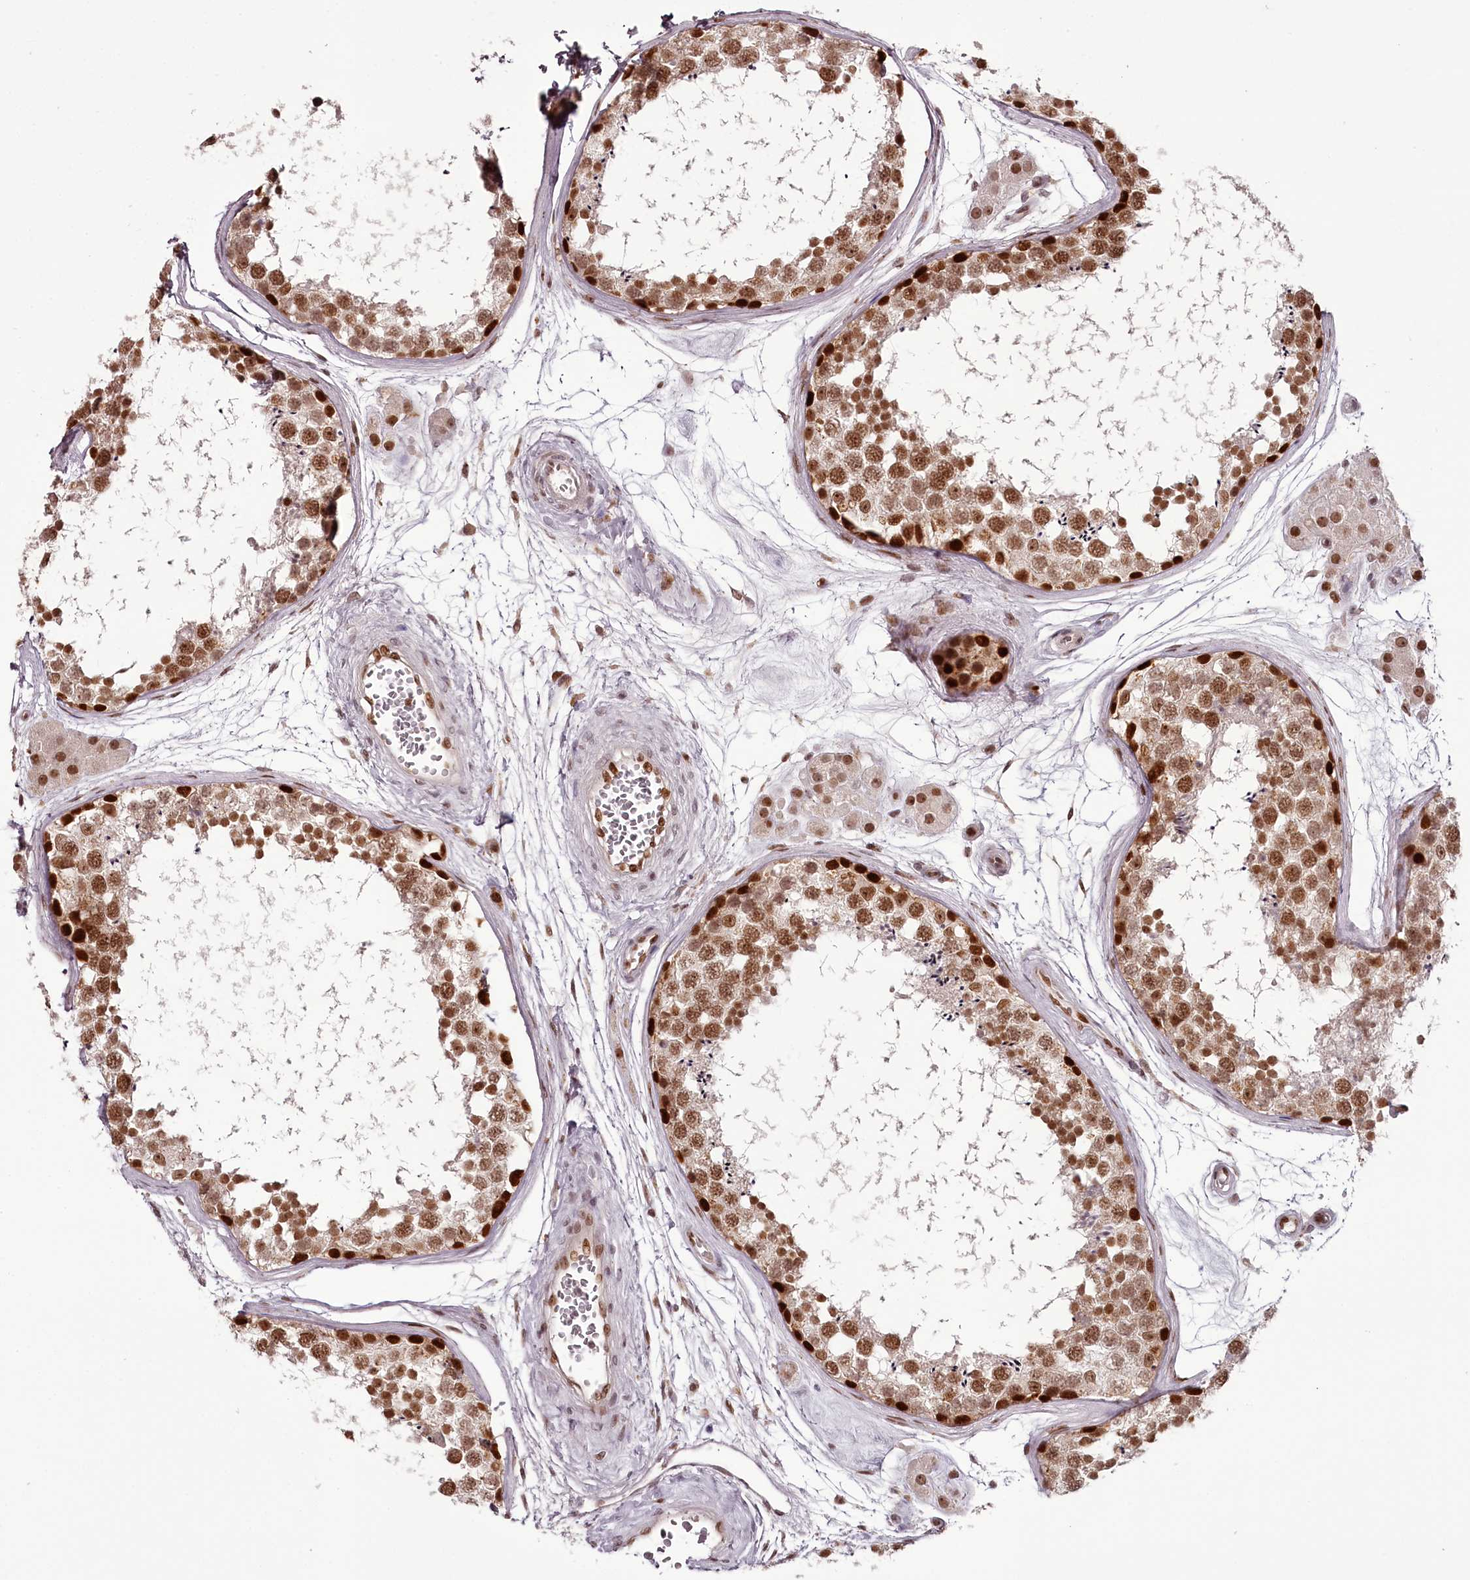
{"staining": {"intensity": "strong", "quantity": ">75%", "location": "nuclear"}, "tissue": "testis", "cell_type": "Cells in seminiferous ducts", "image_type": "normal", "snomed": [{"axis": "morphology", "description": "Normal tissue, NOS"}, {"axis": "topography", "description": "Testis"}], "caption": "The immunohistochemical stain highlights strong nuclear expression in cells in seminiferous ducts of benign testis. Using DAB (brown) and hematoxylin (blue) stains, captured at high magnification using brightfield microscopy.", "gene": "THYN1", "patient": {"sex": "male", "age": 56}}